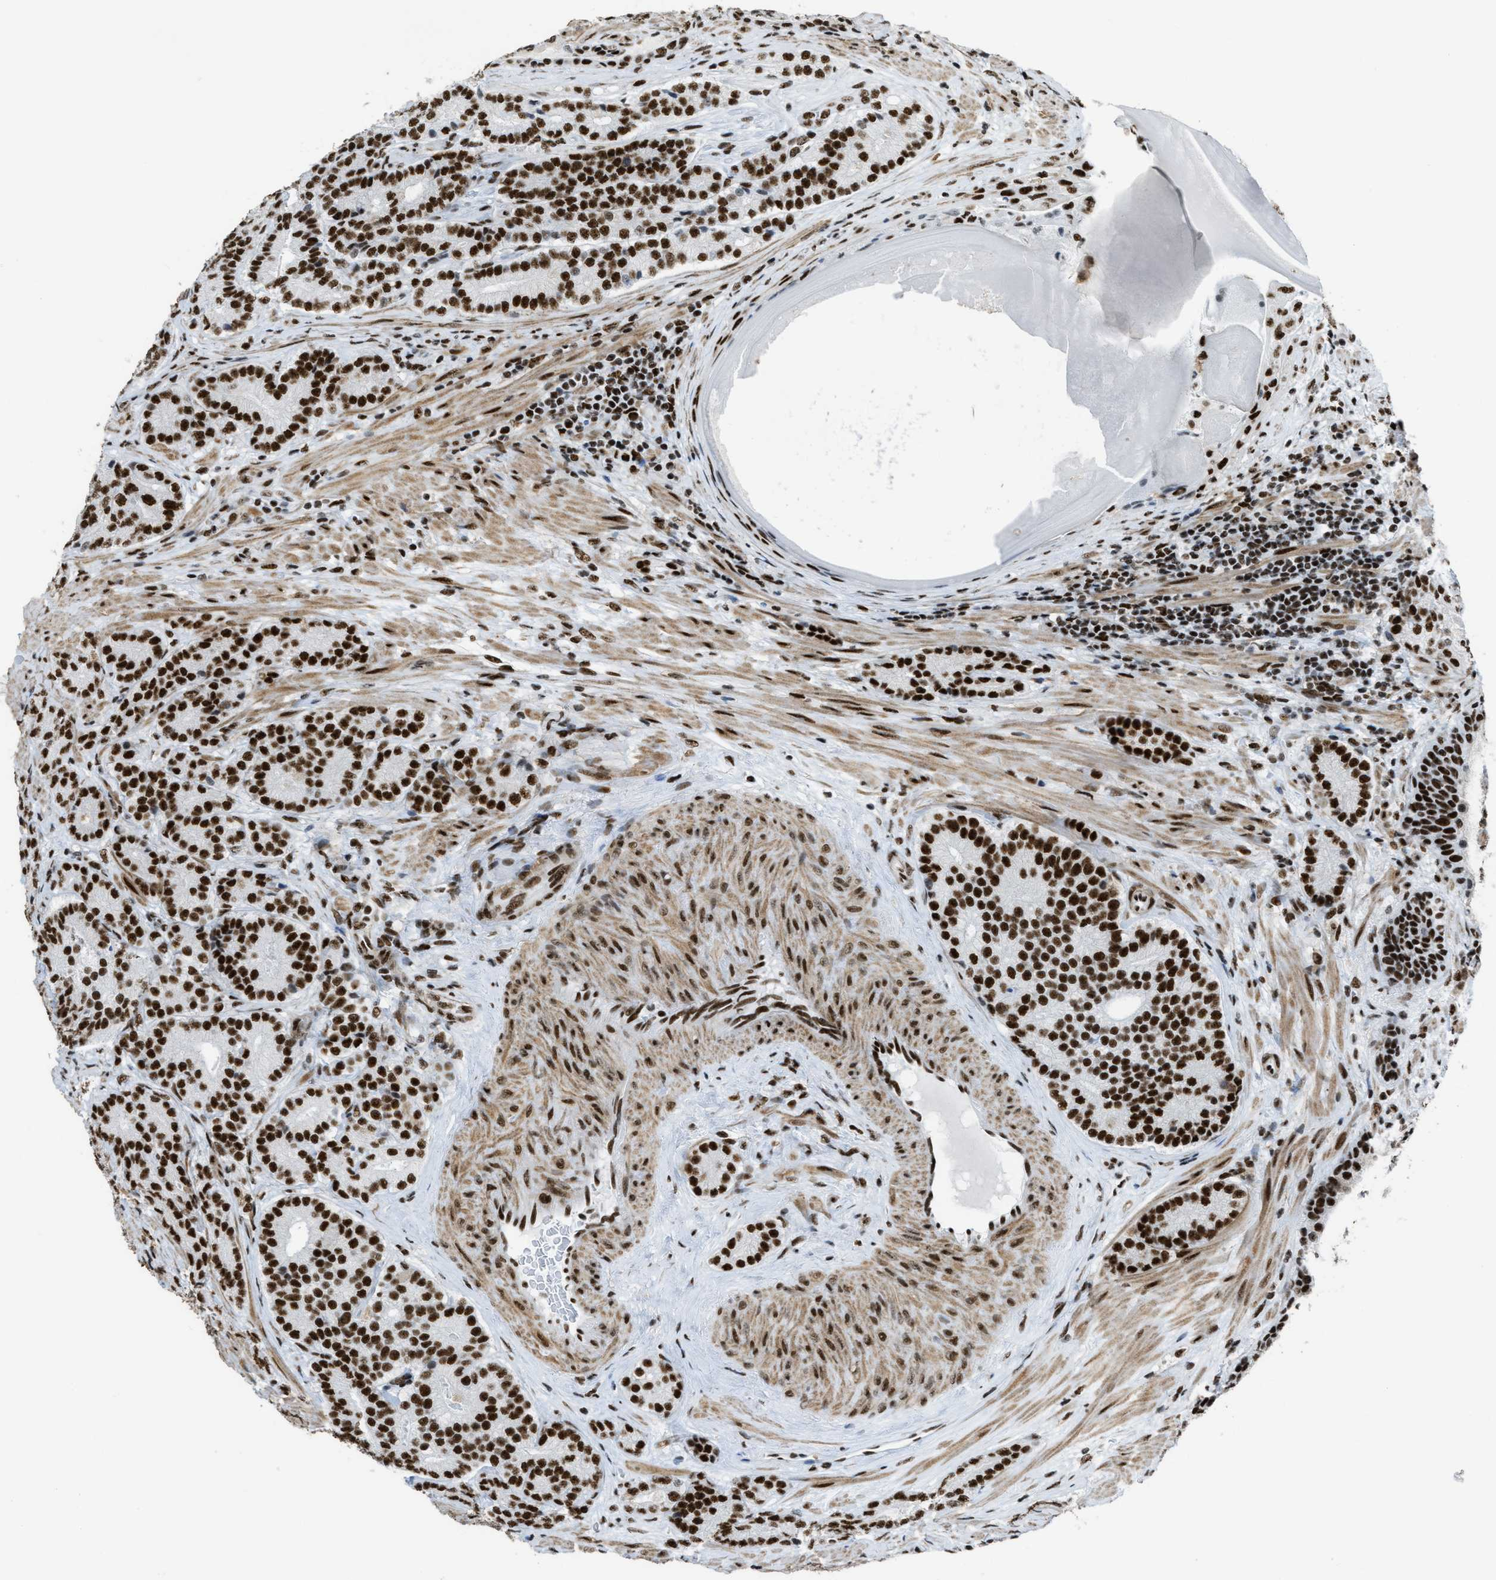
{"staining": {"intensity": "strong", "quantity": ">75%", "location": "nuclear"}, "tissue": "prostate cancer", "cell_type": "Tumor cells", "image_type": "cancer", "snomed": [{"axis": "morphology", "description": "Adenocarcinoma, High grade"}, {"axis": "topography", "description": "Prostate"}], "caption": "The image displays staining of prostate adenocarcinoma (high-grade), revealing strong nuclear protein positivity (brown color) within tumor cells.", "gene": "ZNF207", "patient": {"sex": "male", "age": 61}}